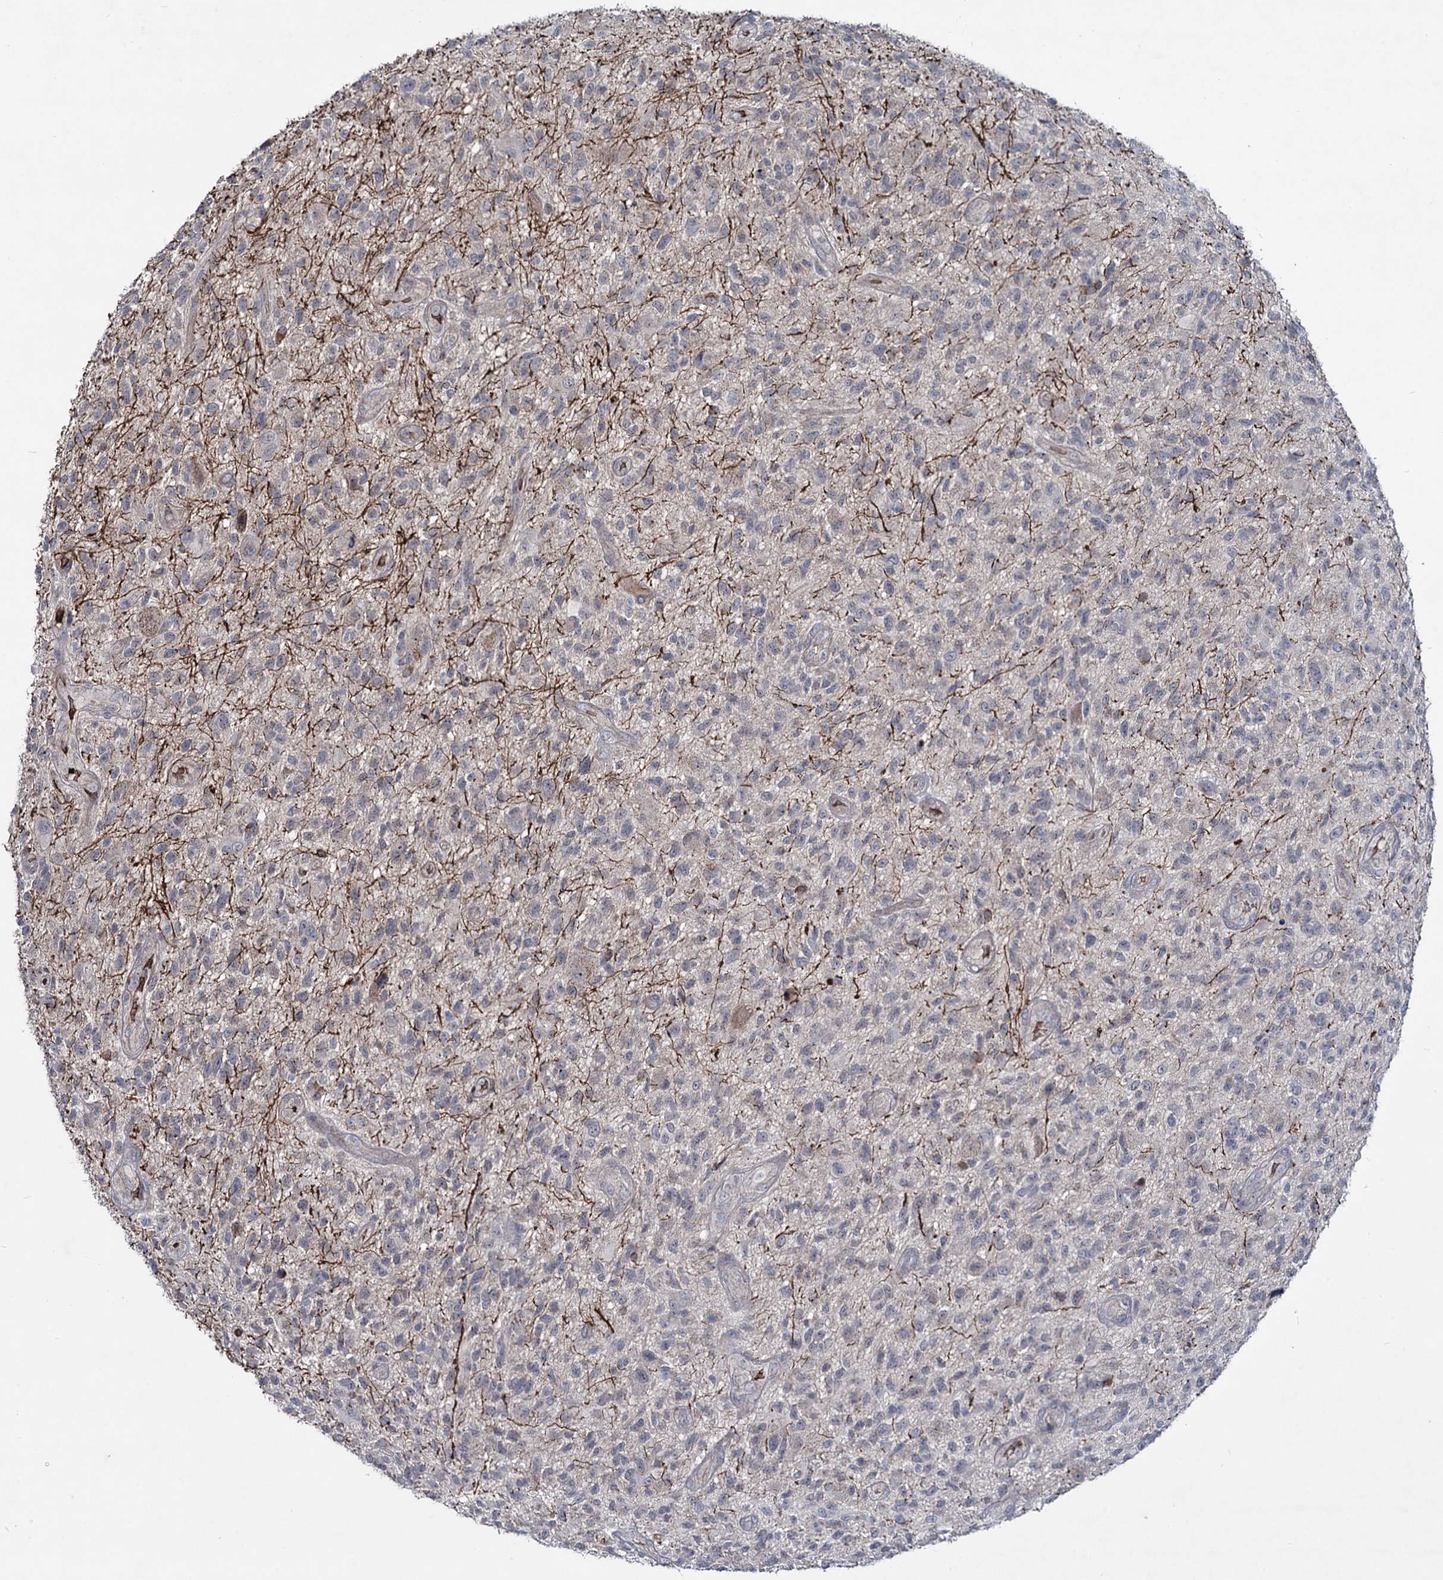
{"staining": {"intensity": "negative", "quantity": "none", "location": "none"}, "tissue": "glioma", "cell_type": "Tumor cells", "image_type": "cancer", "snomed": [{"axis": "morphology", "description": "Glioma, malignant, High grade"}, {"axis": "topography", "description": "Brain"}], "caption": "IHC of malignant glioma (high-grade) shows no expression in tumor cells.", "gene": "RNF6", "patient": {"sex": "male", "age": 47}}